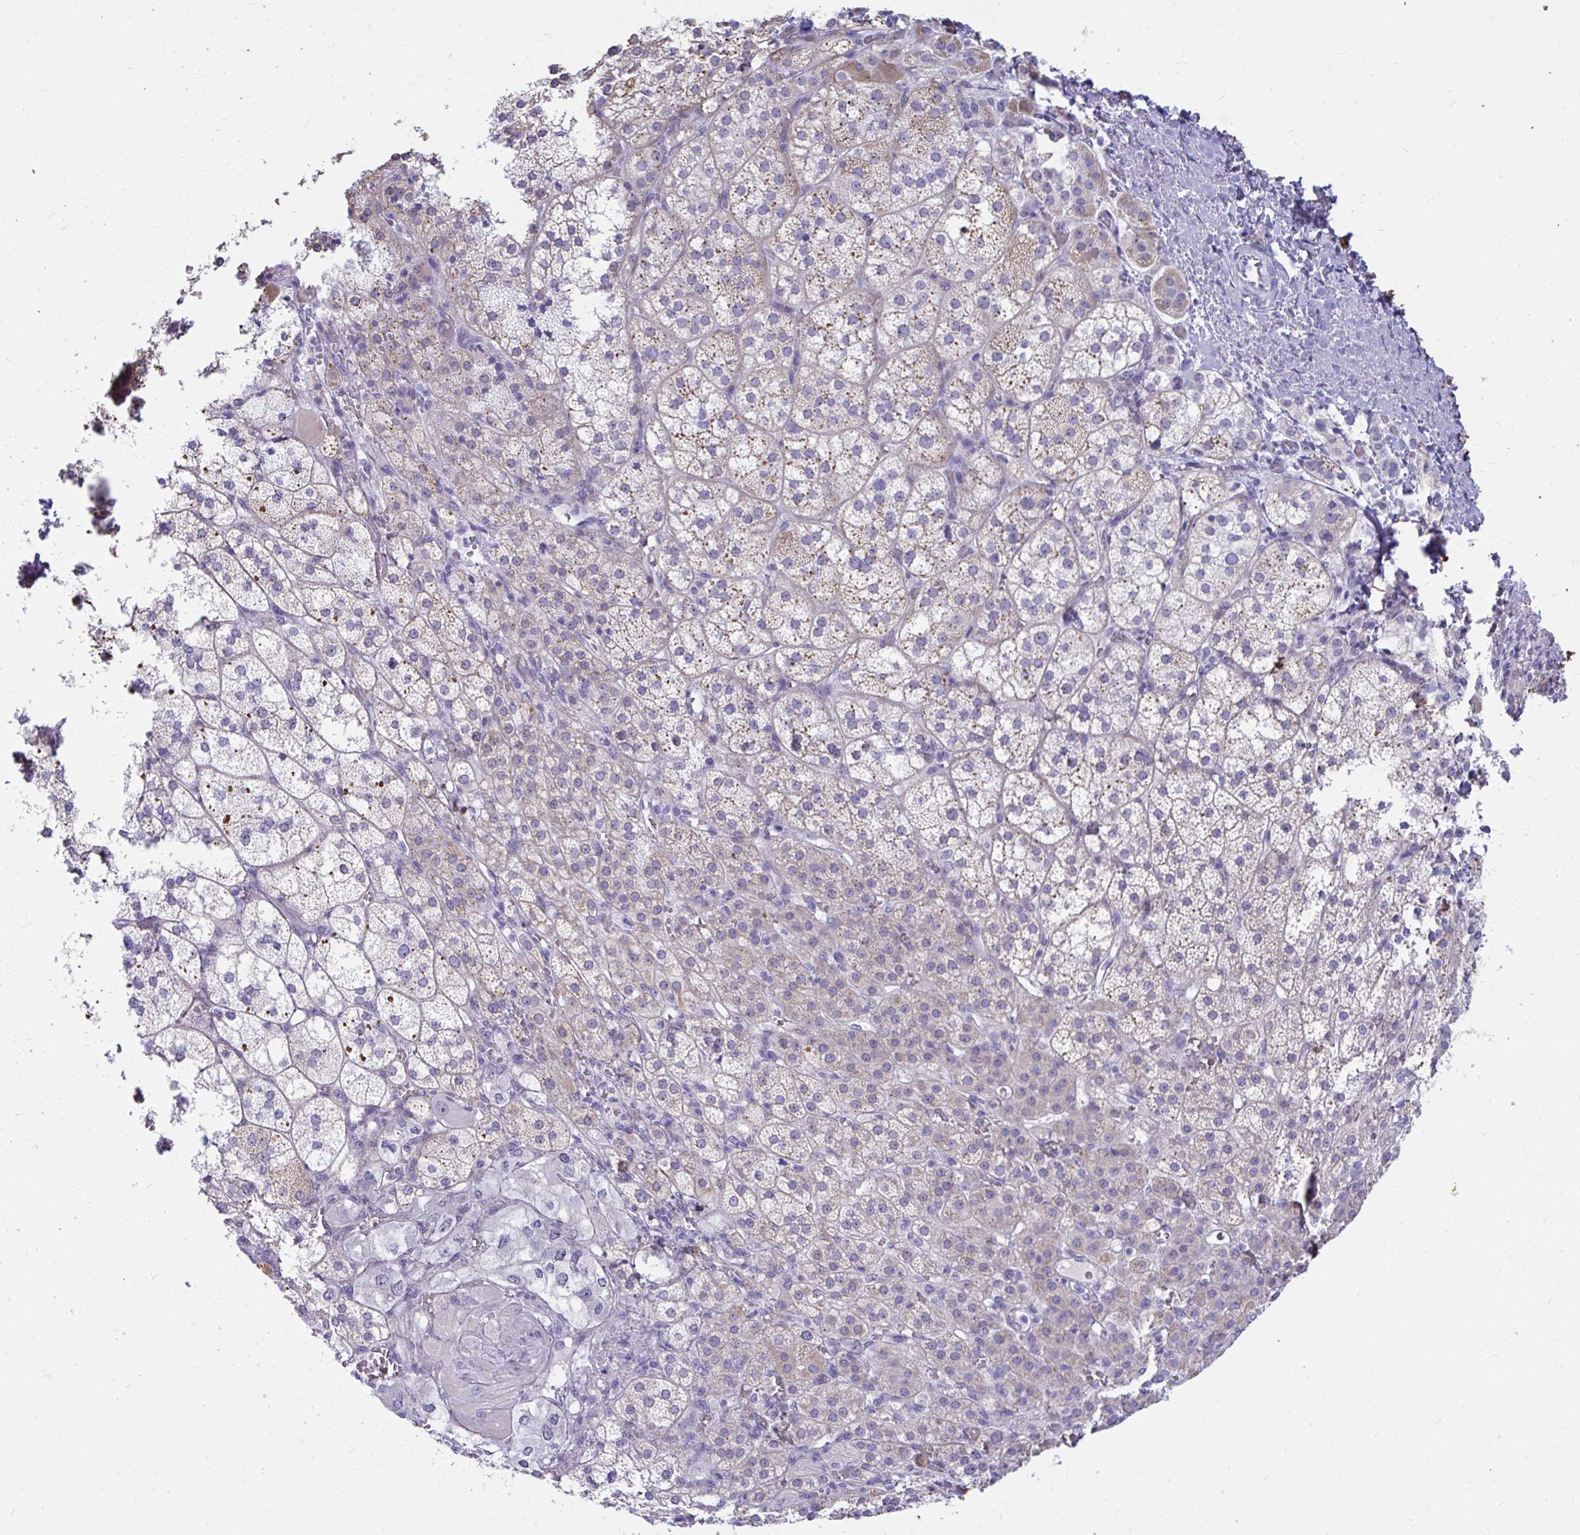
{"staining": {"intensity": "weak", "quantity": "<25%", "location": "cytoplasmic/membranous"}, "tissue": "adrenal gland", "cell_type": "Glandular cells", "image_type": "normal", "snomed": [{"axis": "morphology", "description": "Normal tissue, NOS"}, {"axis": "topography", "description": "Adrenal gland"}], "caption": "IHC photomicrograph of benign adrenal gland: human adrenal gland stained with DAB reveals no significant protein expression in glandular cells.", "gene": "IGSF5", "patient": {"sex": "female", "age": 60}}